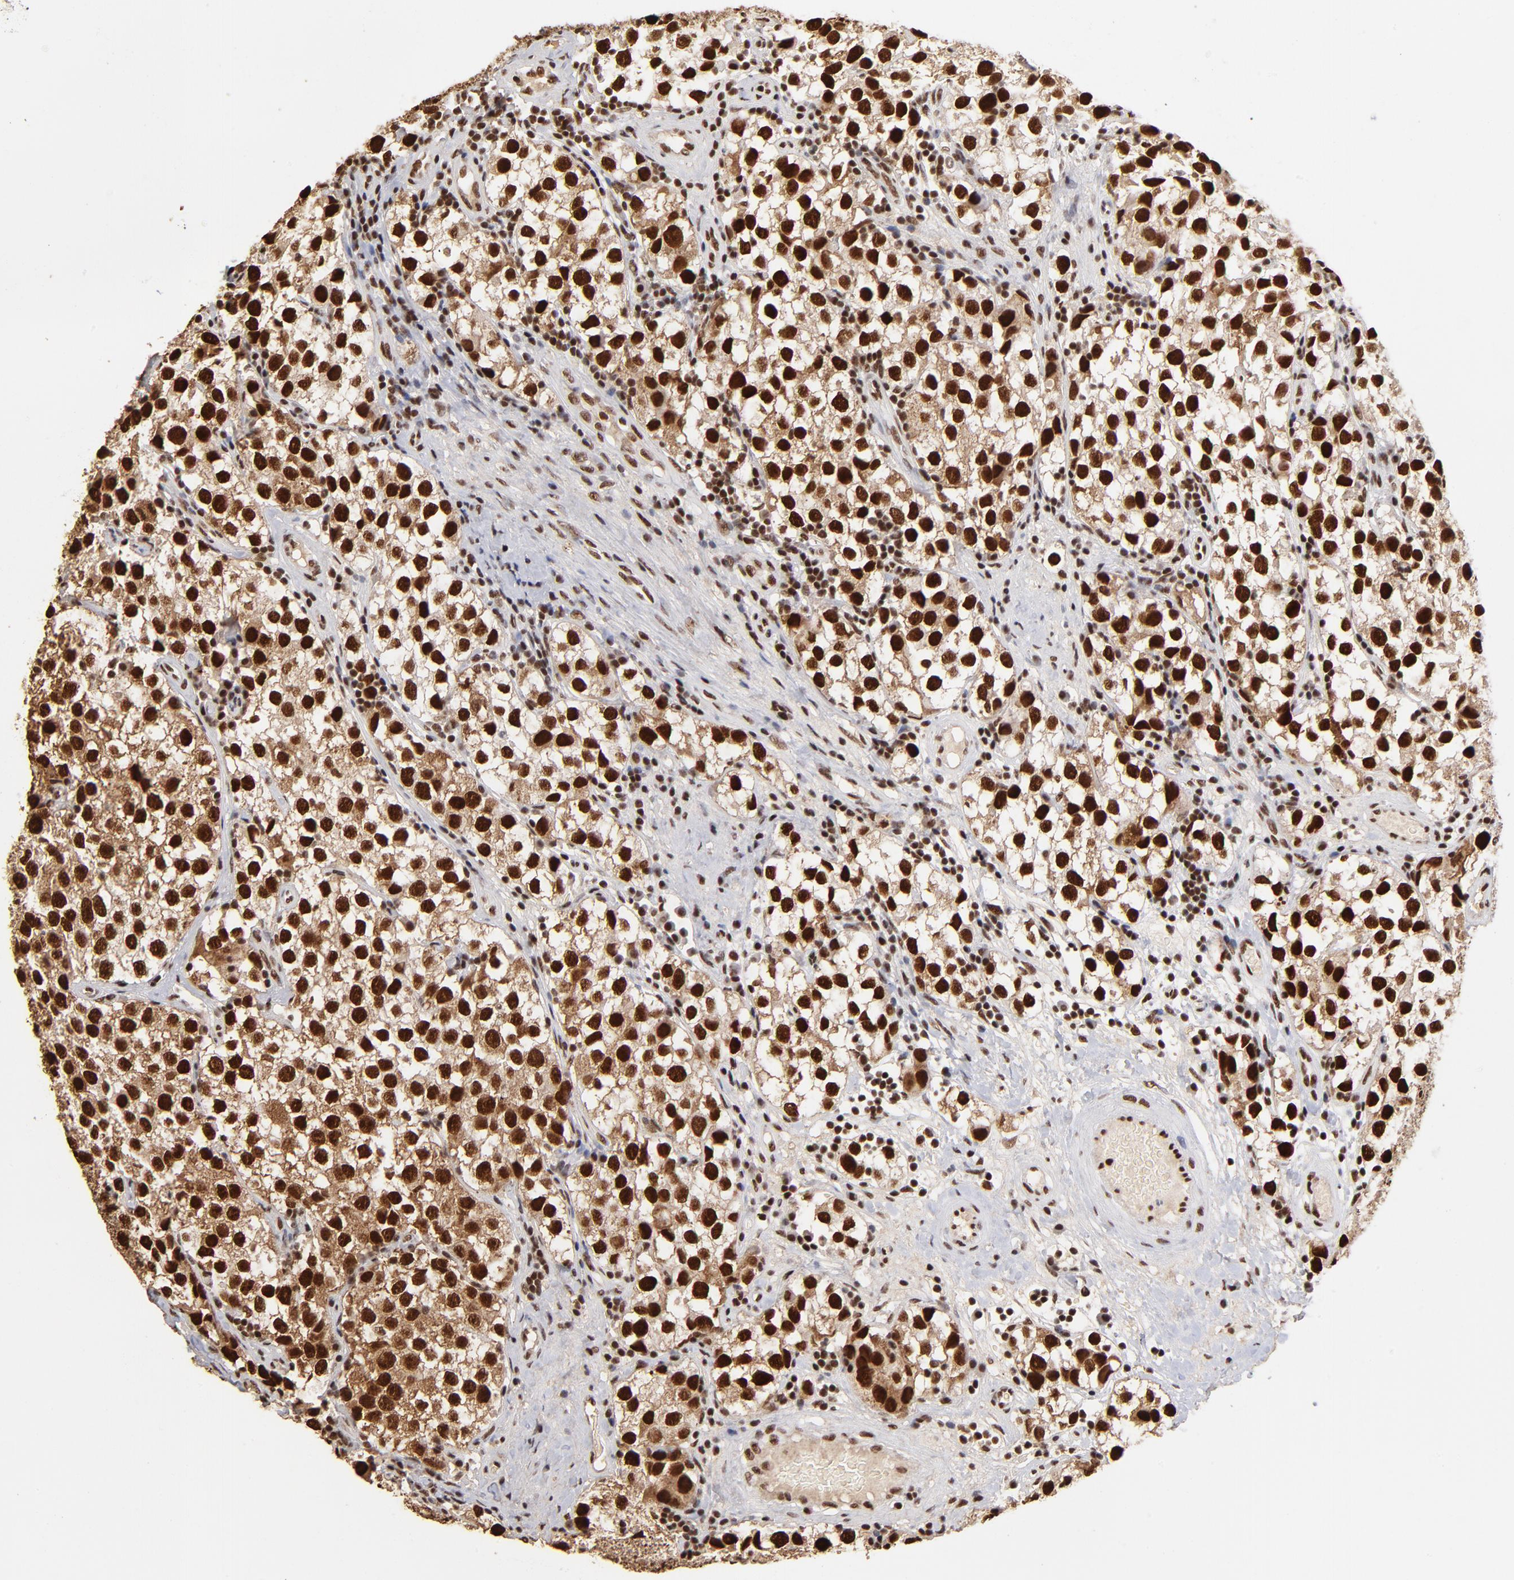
{"staining": {"intensity": "strong", "quantity": ">75%", "location": "cytoplasmic/membranous,nuclear"}, "tissue": "testis cancer", "cell_type": "Tumor cells", "image_type": "cancer", "snomed": [{"axis": "morphology", "description": "Seminoma, NOS"}, {"axis": "topography", "description": "Testis"}], "caption": "There is high levels of strong cytoplasmic/membranous and nuclear expression in tumor cells of testis seminoma, as demonstrated by immunohistochemical staining (brown color).", "gene": "ZNF146", "patient": {"sex": "male", "age": 39}}